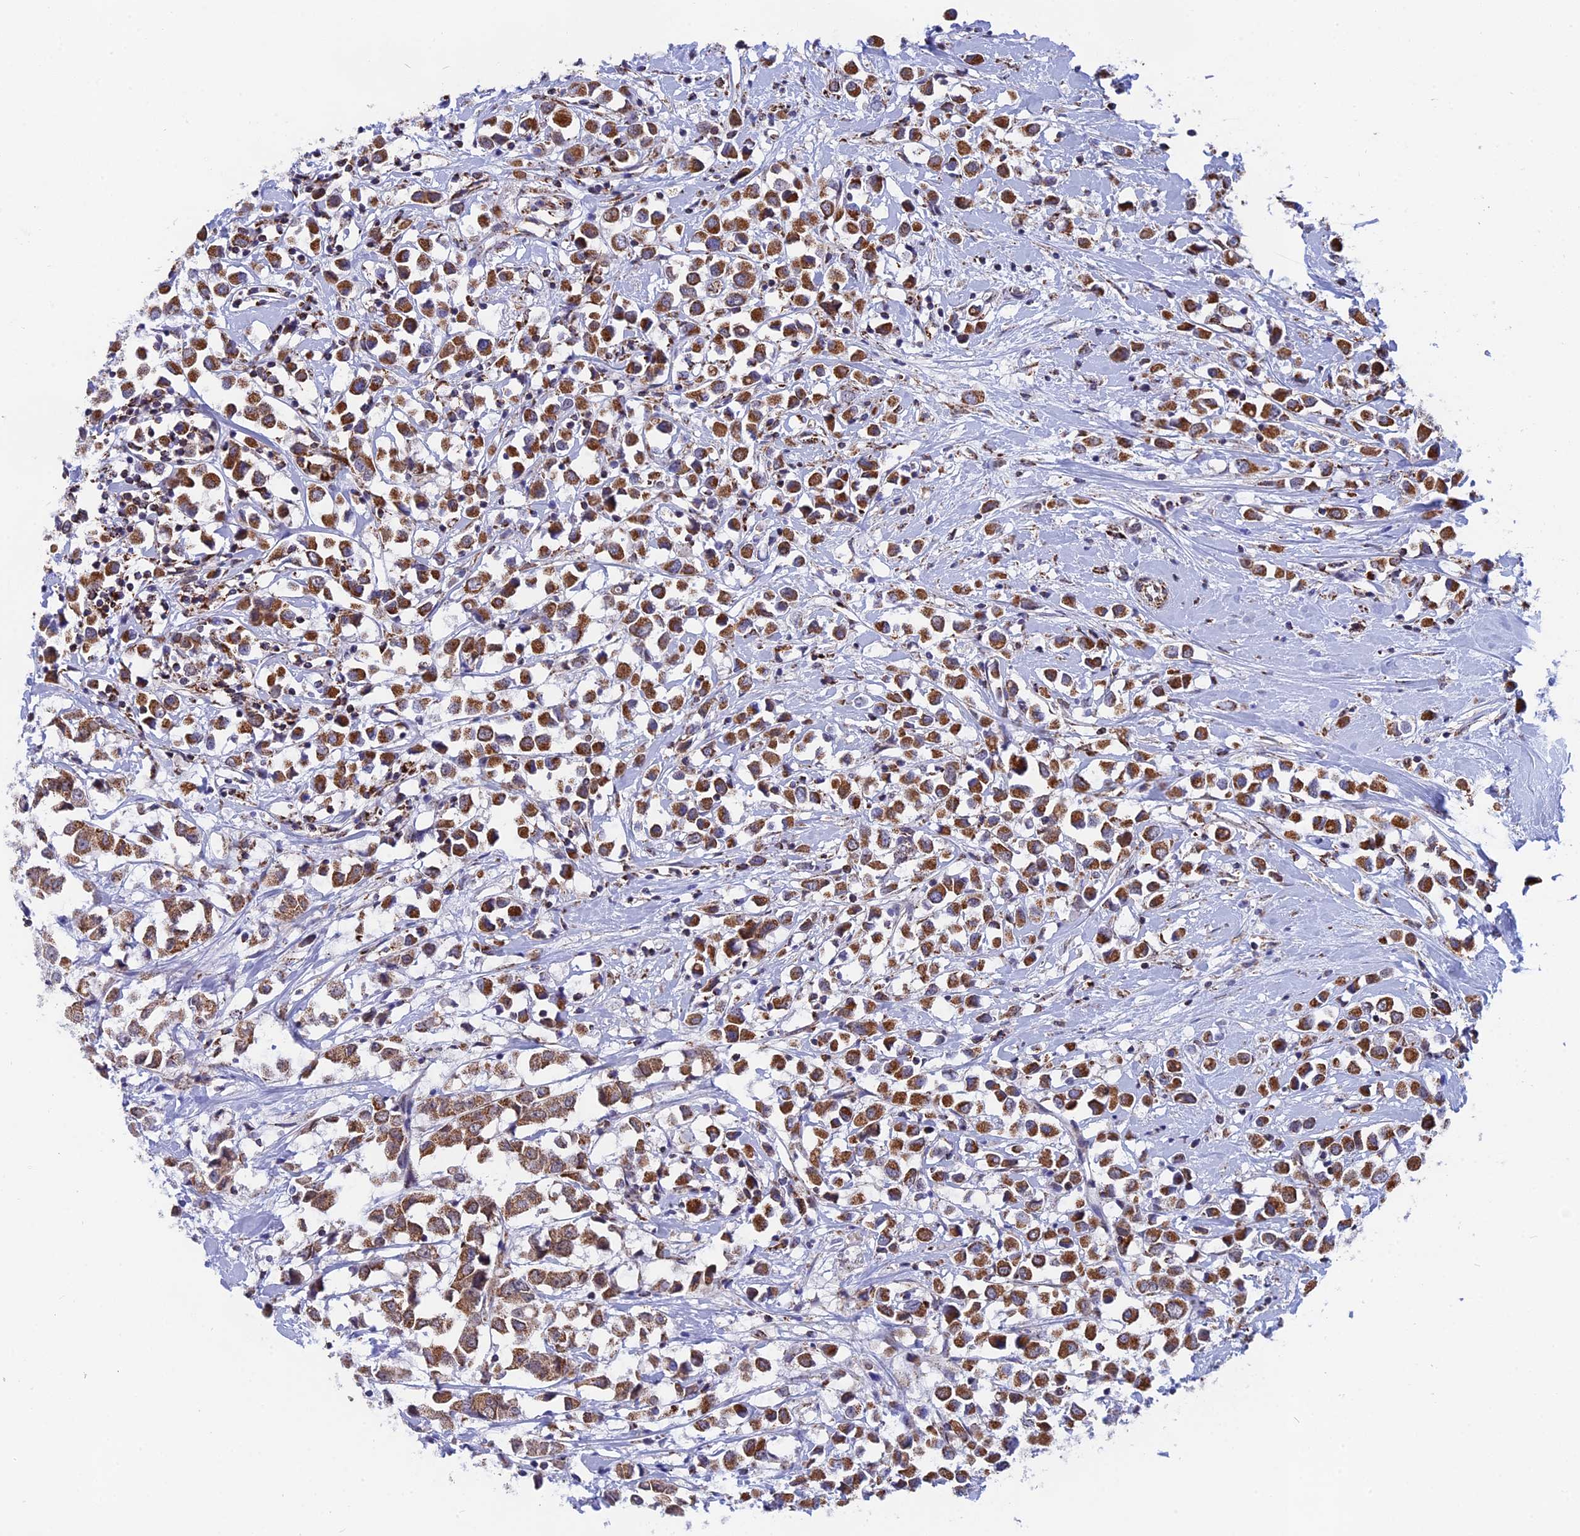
{"staining": {"intensity": "strong", "quantity": ">75%", "location": "cytoplasmic/membranous"}, "tissue": "breast cancer", "cell_type": "Tumor cells", "image_type": "cancer", "snomed": [{"axis": "morphology", "description": "Duct carcinoma"}, {"axis": "topography", "description": "Breast"}], "caption": "Protein staining displays strong cytoplasmic/membranous expression in about >75% of tumor cells in breast cancer (intraductal carcinoma).", "gene": "CDC16", "patient": {"sex": "female", "age": 61}}